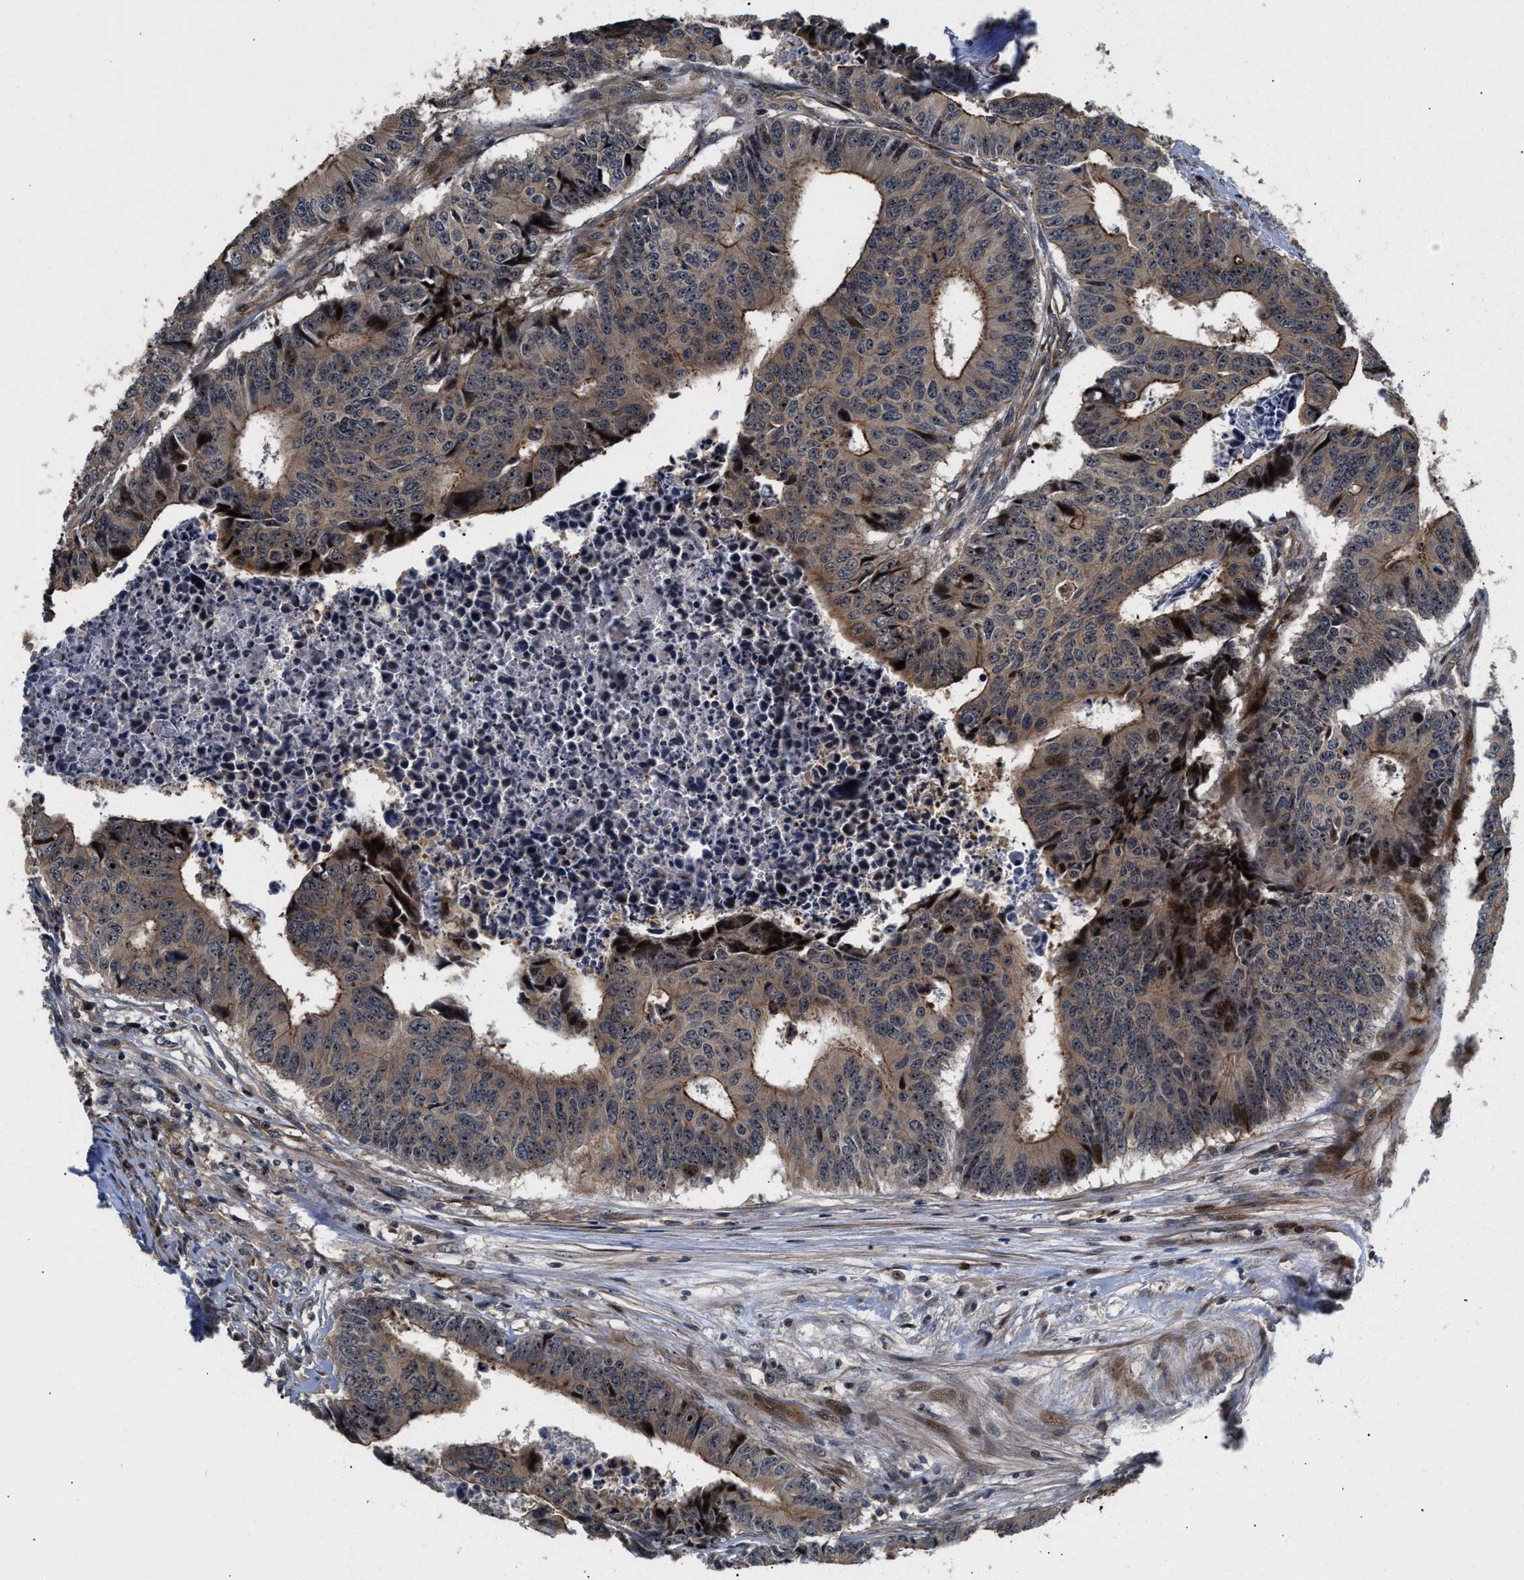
{"staining": {"intensity": "moderate", "quantity": ">75%", "location": "cytoplasmic/membranous,nuclear"}, "tissue": "colorectal cancer", "cell_type": "Tumor cells", "image_type": "cancer", "snomed": [{"axis": "morphology", "description": "Adenocarcinoma, NOS"}, {"axis": "topography", "description": "Rectum"}], "caption": "Human adenocarcinoma (colorectal) stained for a protein (brown) reveals moderate cytoplasmic/membranous and nuclear positive staining in about >75% of tumor cells.", "gene": "ALDH3A2", "patient": {"sex": "male", "age": 84}}